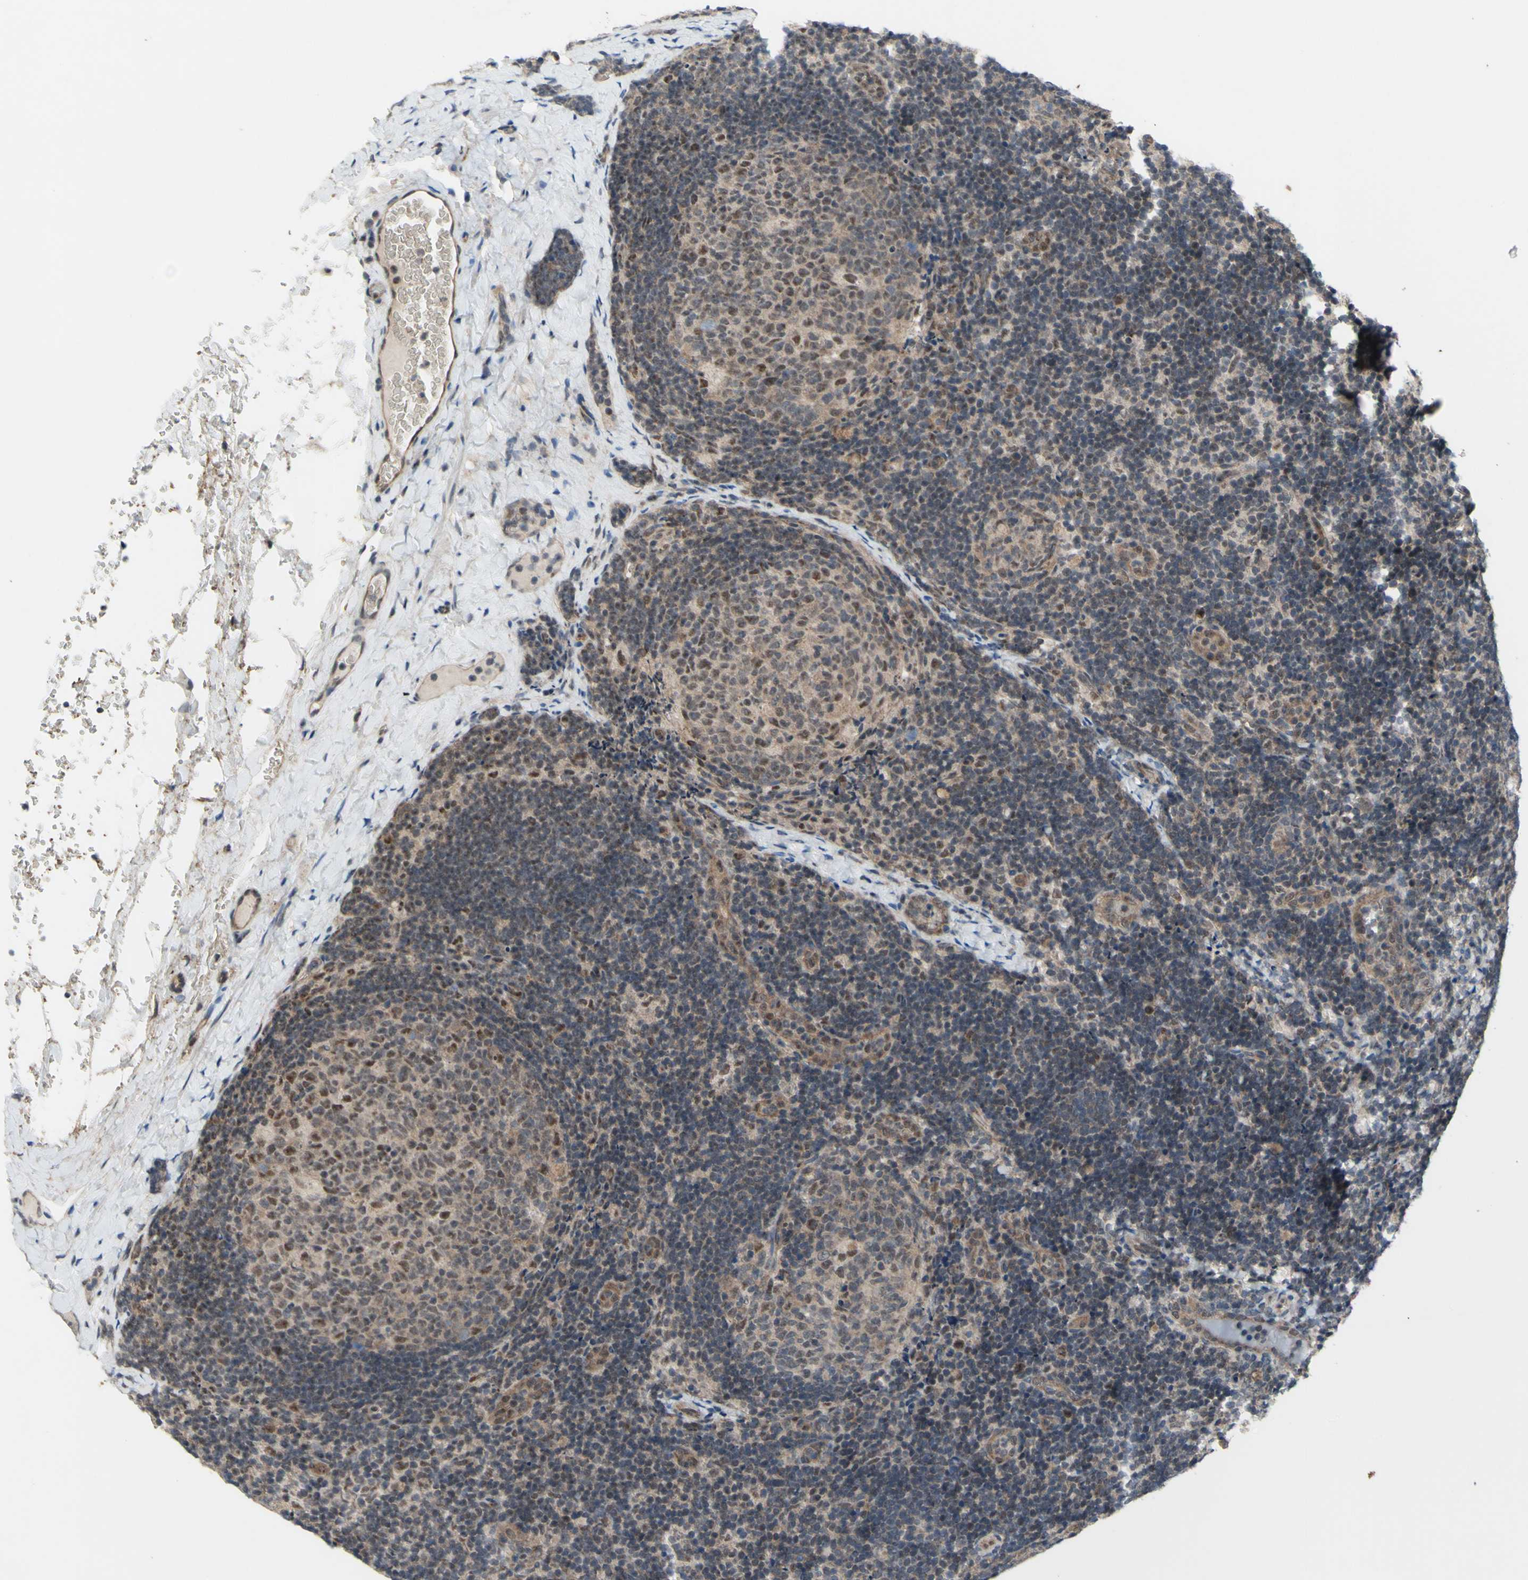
{"staining": {"intensity": "moderate", "quantity": "<25%", "location": "nuclear"}, "tissue": "lymph node", "cell_type": "Germinal center cells", "image_type": "normal", "snomed": [{"axis": "morphology", "description": "Normal tissue, NOS"}, {"axis": "topography", "description": "Lymph node"}], "caption": "IHC histopathology image of benign human lymph node stained for a protein (brown), which exhibits low levels of moderate nuclear expression in about <25% of germinal center cells.", "gene": "TRDMT1", "patient": {"sex": "female", "age": 14}}